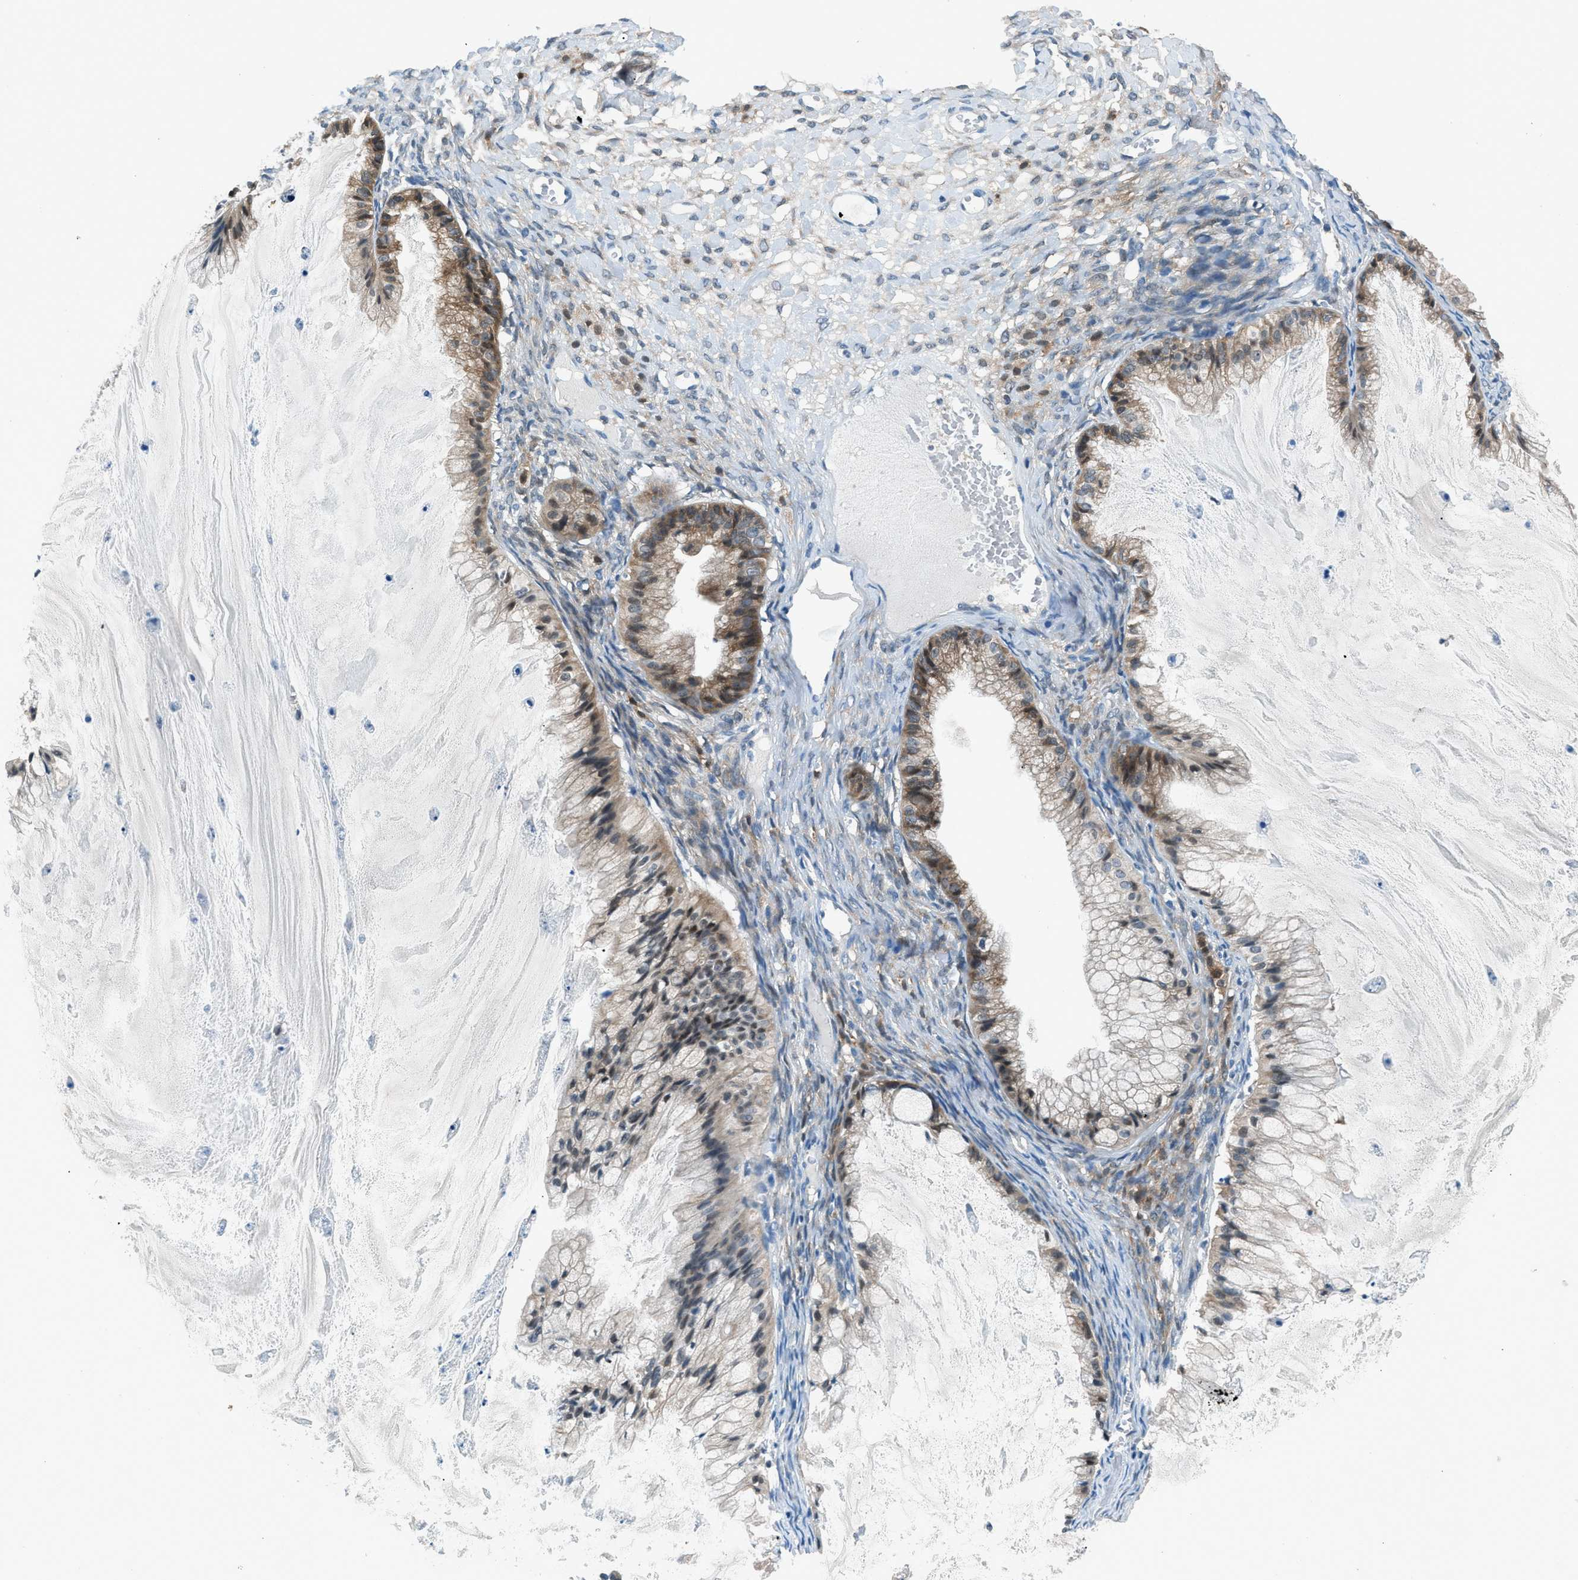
{"staining": {"intensity": "moderate", "quantity": ">75%", "location": "cytoplasmic/membranous"}, "tissue": "ovarian cancer", "cell_type": "Tumor cells", "image_type": "cancer", "snomed": [{"axis": "morphology", "description": "Cystadenocarcinoma, mucinous, NOS"}, {"axis": "topography", "description": "Ovary"}], "caption": "Immunohistochemical staining of human ovarian cancer shows moderate cytoplasmic/membranous protein positivity in approximately >75% of tumor cells.", "gene": "ACP1", "patient": {"sex": "female", "age": 57}}